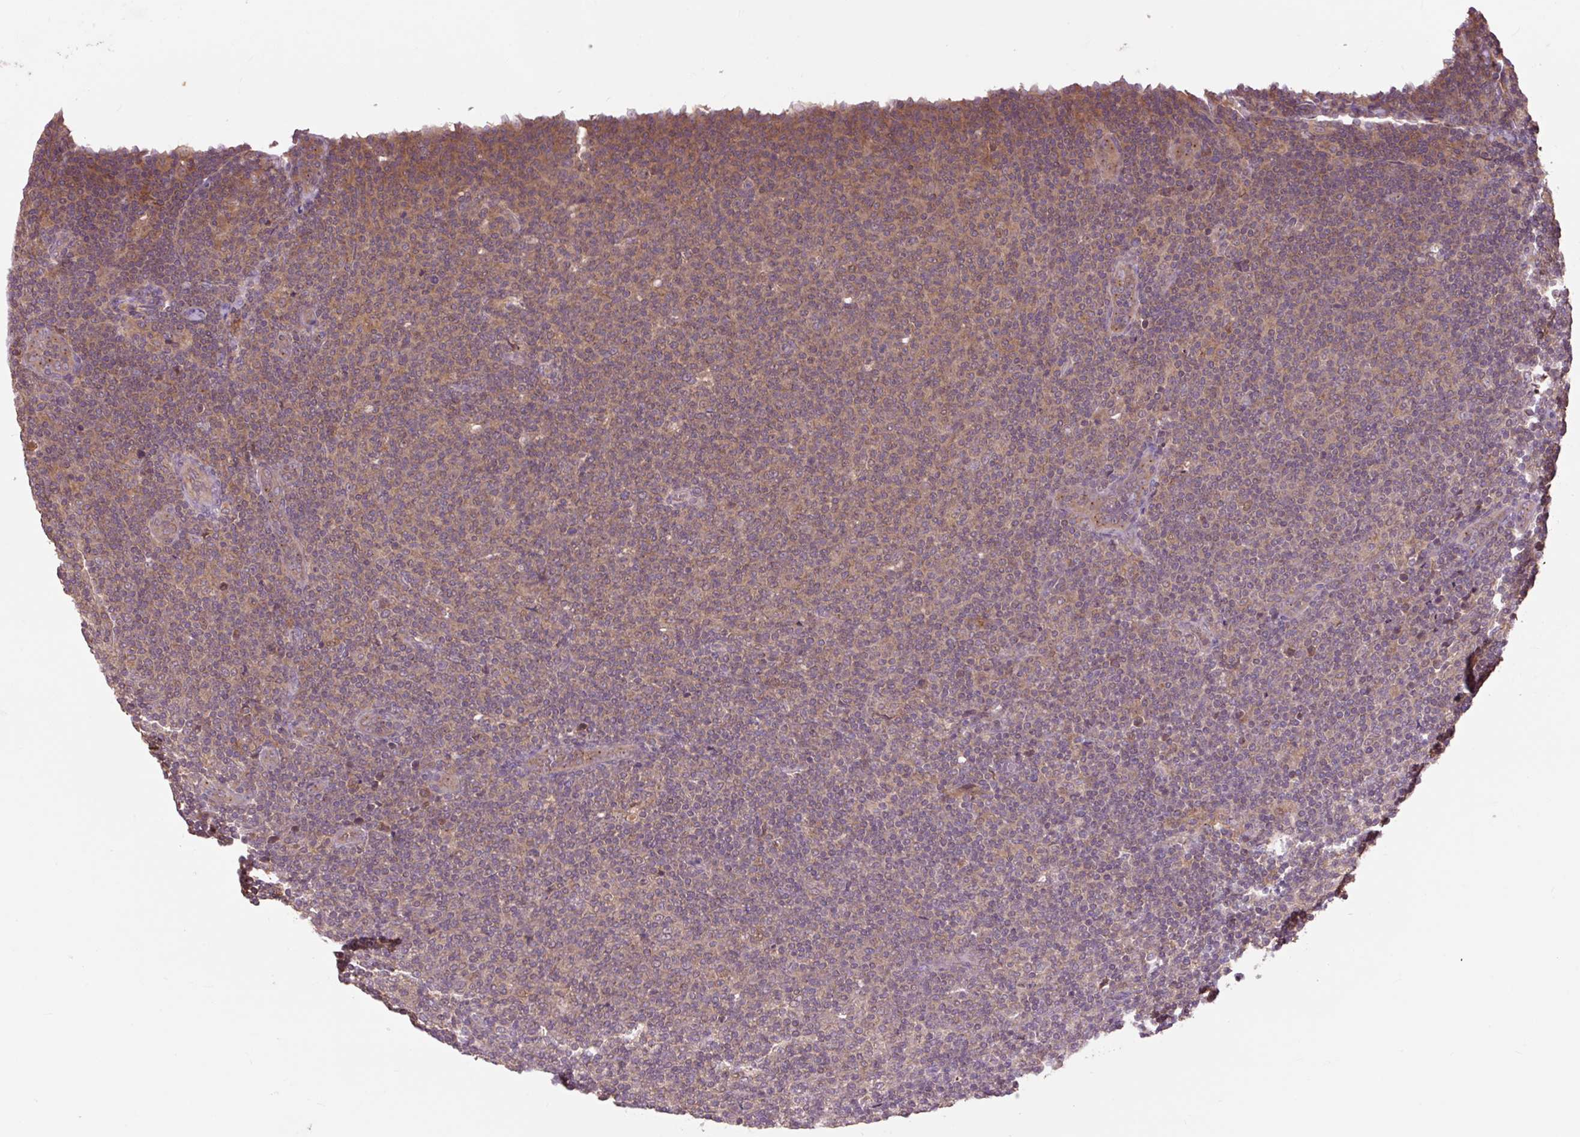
{"staining": {"intensity": "moderate", "quantity": "25%-75%", "location": "cytoplasmic/membranous"}, "tissue": "lymphoma", "cell_type": "Tumor cells", "image_type": "cancer", "snomed": [{"axis": "morphology", "description": "Malignant lymphoma, non-Hodgkin's type, Low grade"}, {"axis": "topography", "description": "Lymph node"}], "caption": "This photomicrograph displays lymphoma stained with IHC to label a protein in brown. The cytoplasmic/membranous of tumor cells show moderate positivity for the protein. Nuclei are counter-stained blue.", "gene": "MMS19", "patient": {"sex": "male", "age": 66}}